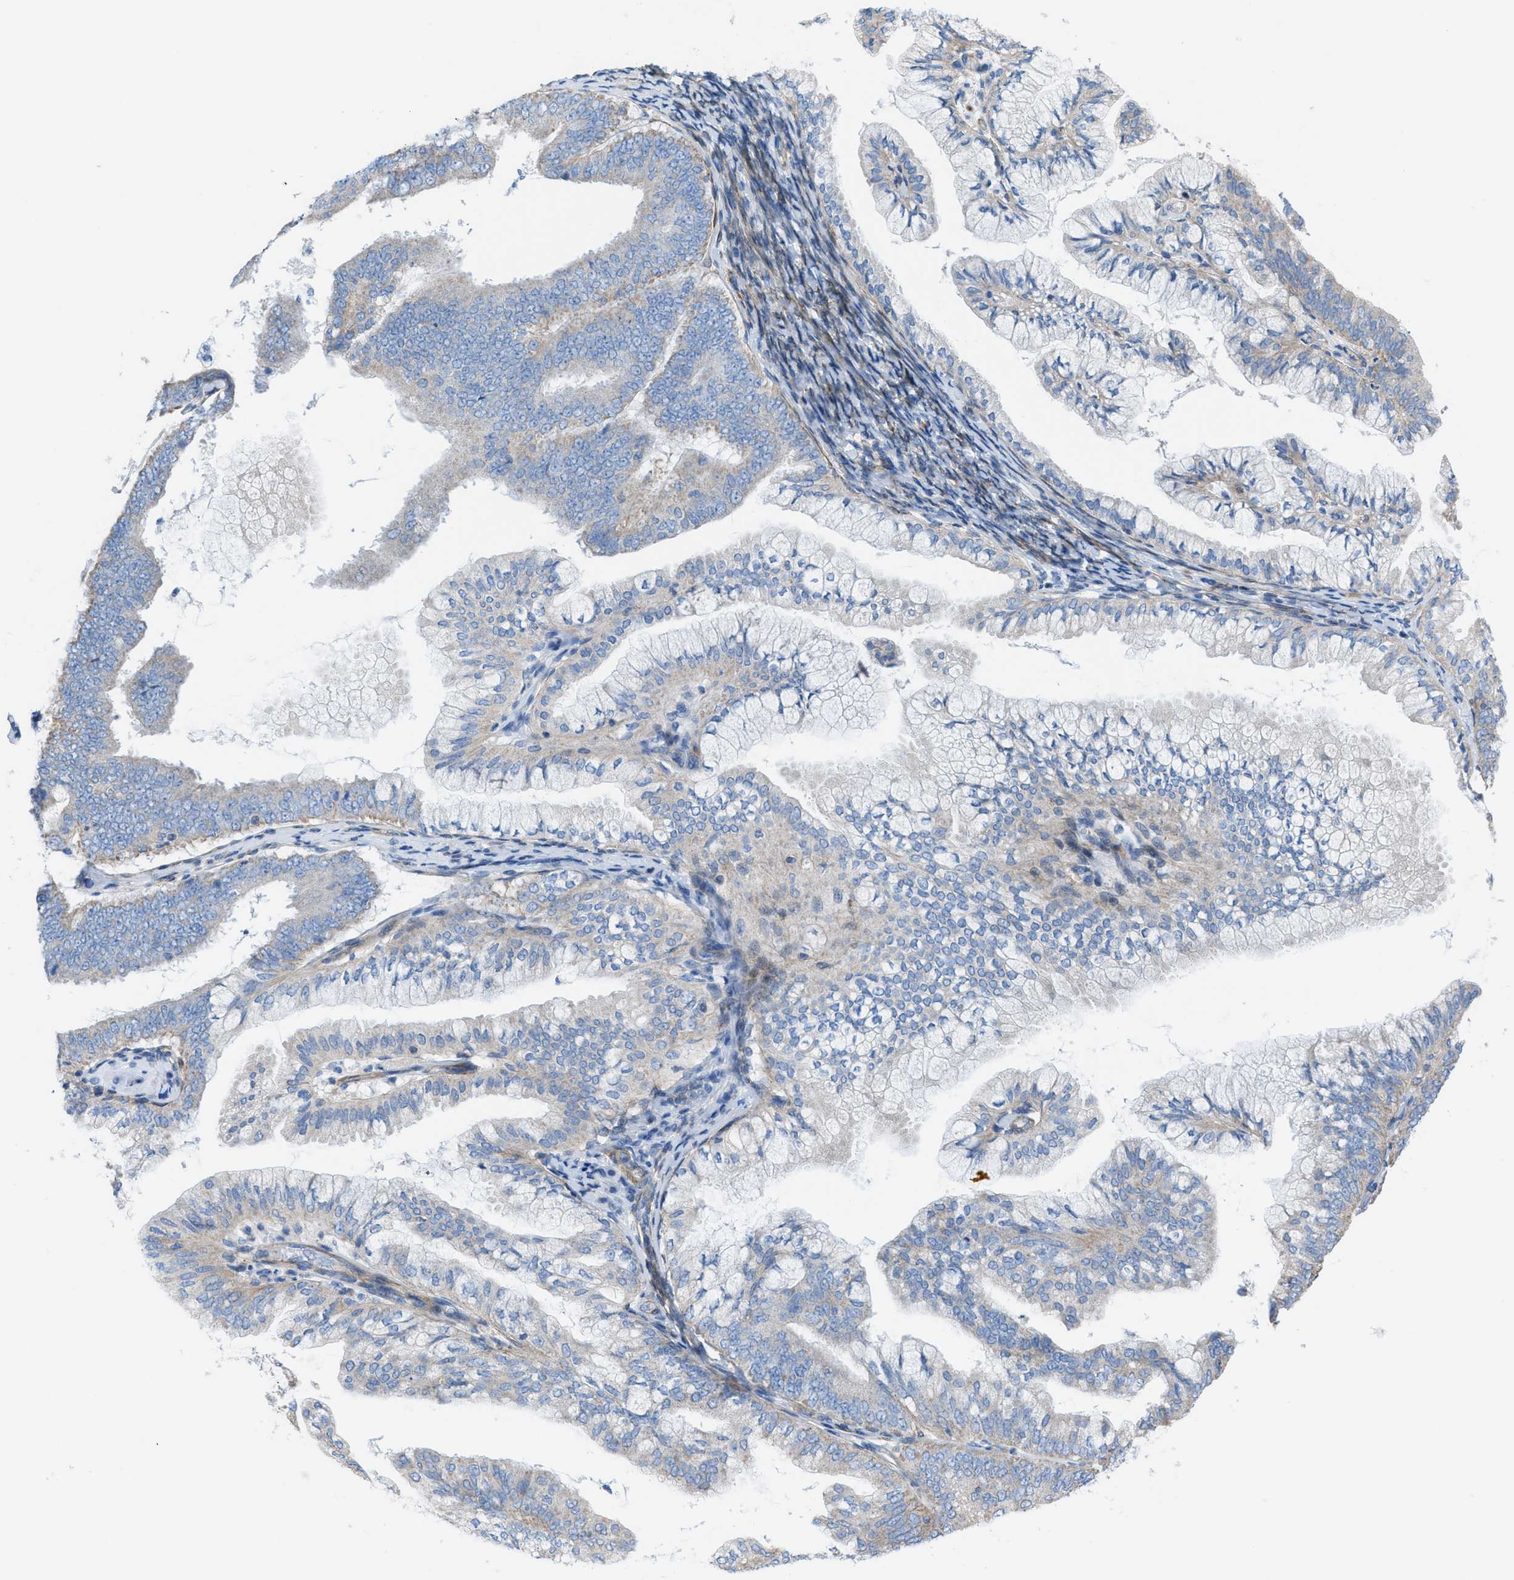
{"staining": {"intensity": "negative", "quantity": "none", "location": "none"}, "tissue": "endometrial cancer", "cell_type": "Tumor cells", "image_type": "cancer", "snomed": [{"axis": "morphology", "description": "Adenocarcinoma, NOS"}, {"axis": "topography", "description": "Endometrium"}], "caption": "The IHC histopathology image has no significant staining in tumor cells of endometrial cancer (adenocarcinoma) tissue.", "gene": "KCNH7", "patient": {"sex": "female", "age": 63}}